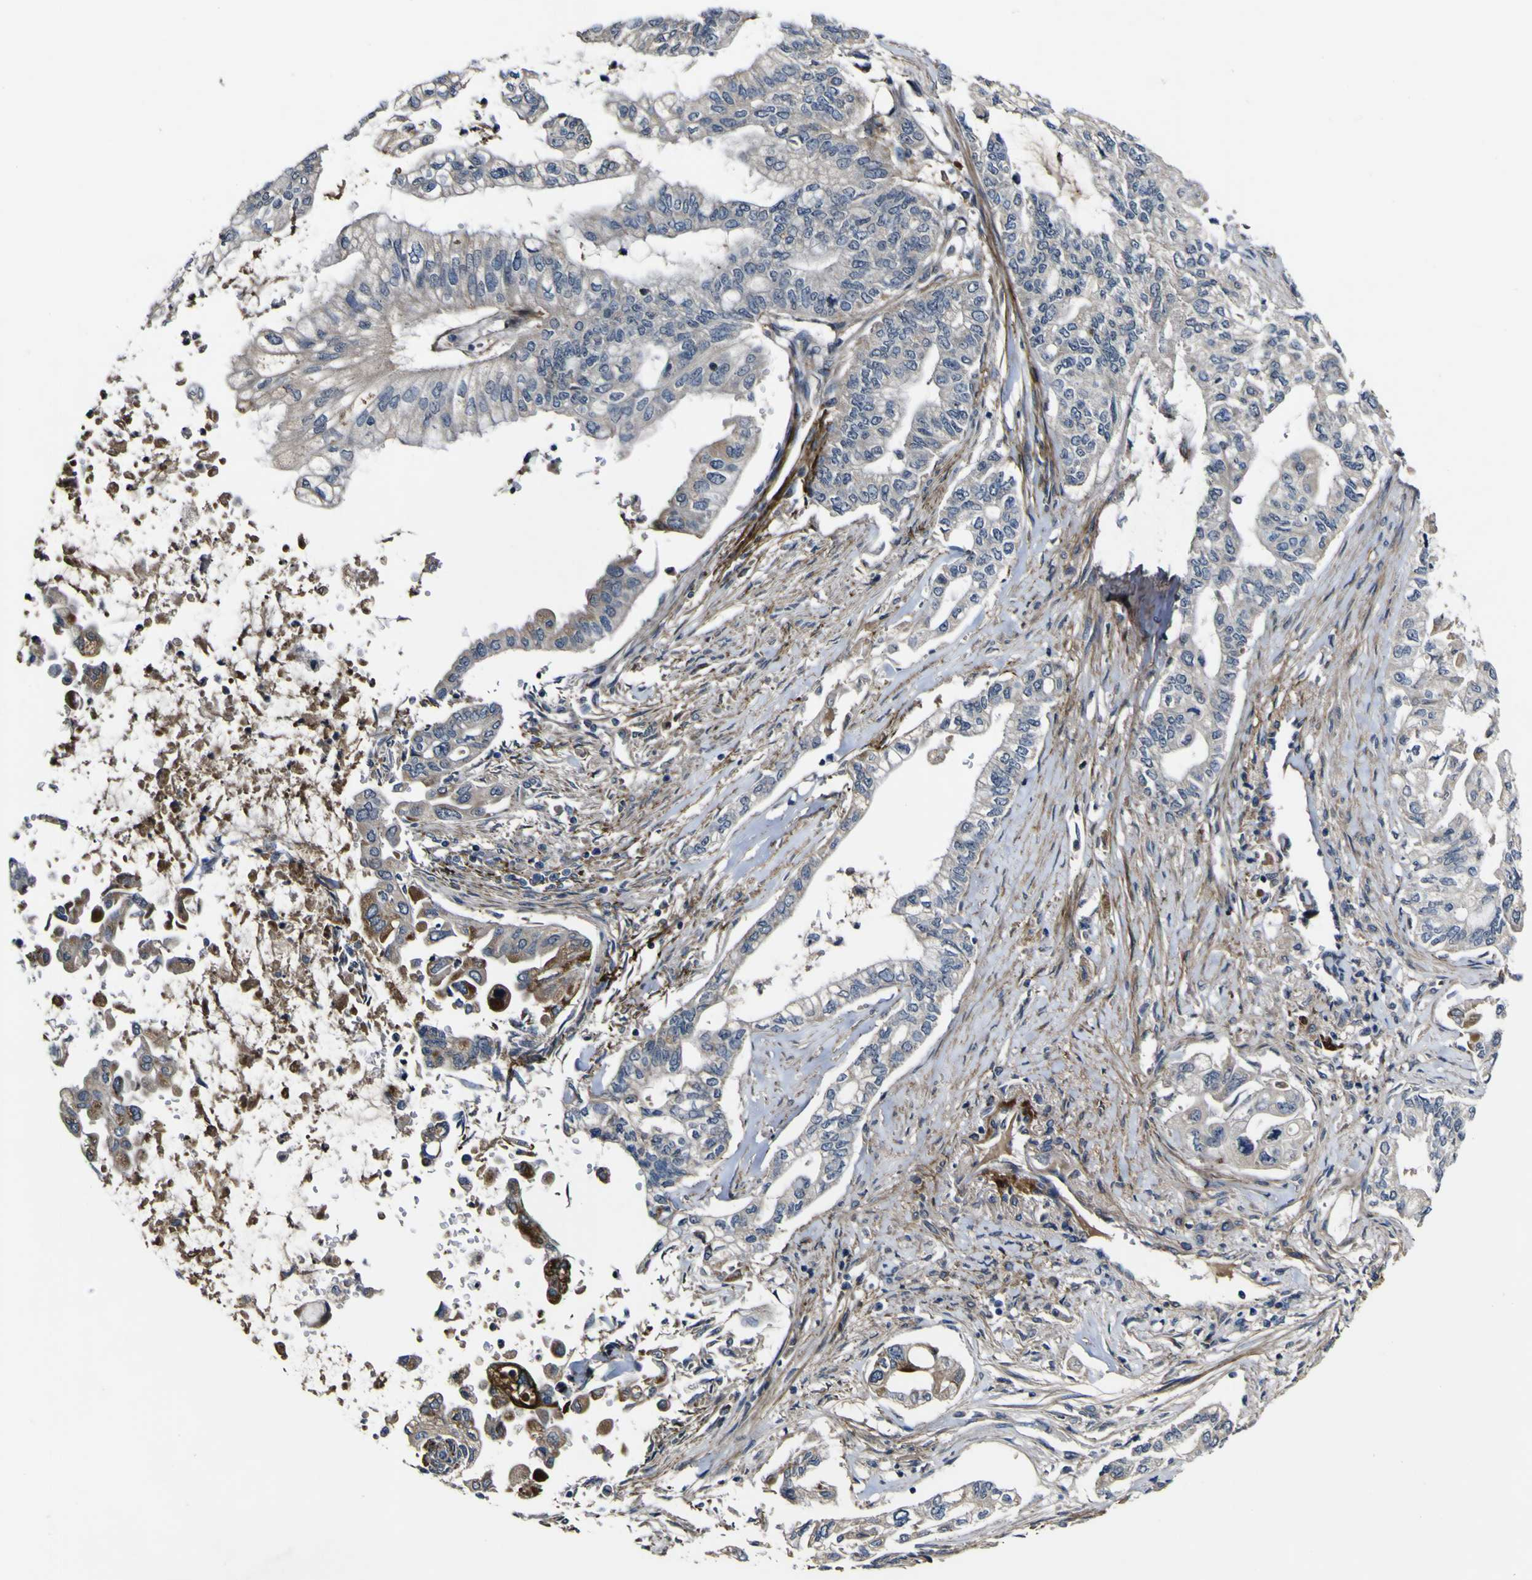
{"staining": {"intensity": "negative", "quantity": "none", "location": "none"}, "tissue": "pancreatic cancer", "cell_type": "Tumor cells", "image_type": "cancer", "snomed": [{"axis": "morphology", "description": "Normal tissue, NOS"}, {"axis": "topography", "description": "Pancreas"}], "caption": "IHC image of neoplastic tissue: human pancreatic cancer stained with DAB (3,3'-diaminobenzidine) exhibits no significant protein staining in tumor cells.", "gene": "GPLD1", "patient": {"sex": "male", "age": 42}}